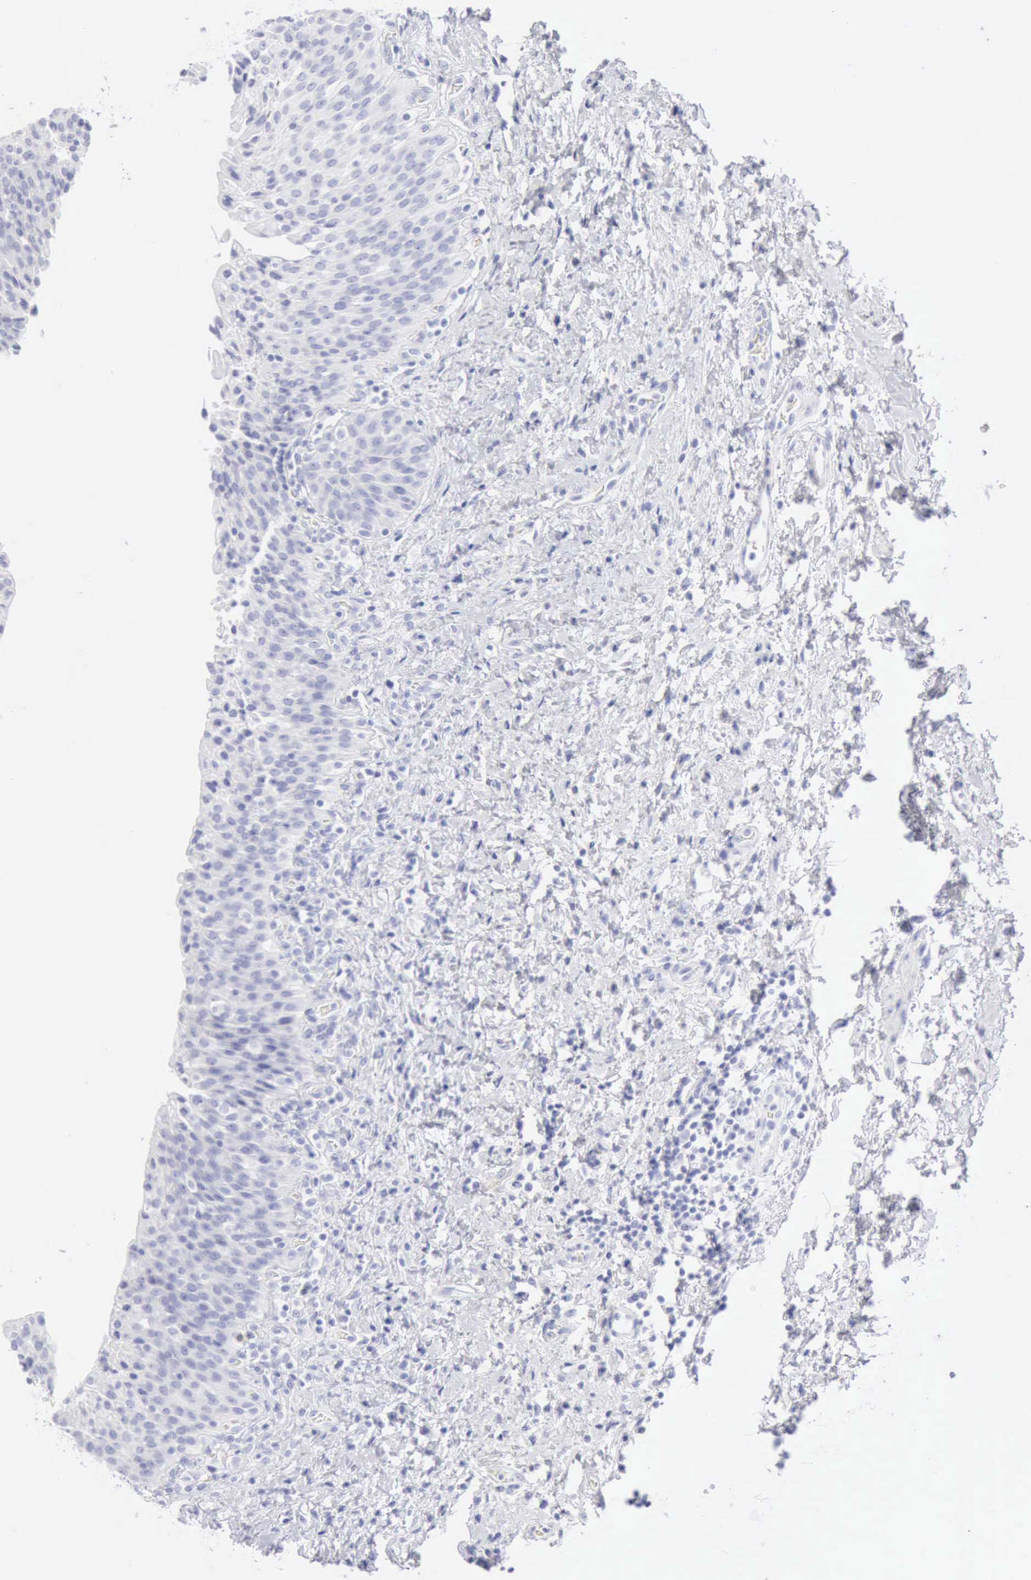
{"staining": {"intensity": "negative", "quantity": "none", "location": "none"}, "tissue": "urinary bladder", "cell_type": "Urothelial cells", "image_type": "normal", "snomed": [{"axis": "morphology", "description": "Normal tissue, NOS"}, {"axis": "topography", "description": "Urinary bladder"}], "caption": "The histopathology image demonstrates no significant staining in urothelial cells of urinary bladder. (Brightfield microscopy of DAB (3,3'-diaminobenzidine) immunohistochemistry (IHC) at high magnification).", "gene": "KRT10", "patient": {"sex": "male", "age": 51}}